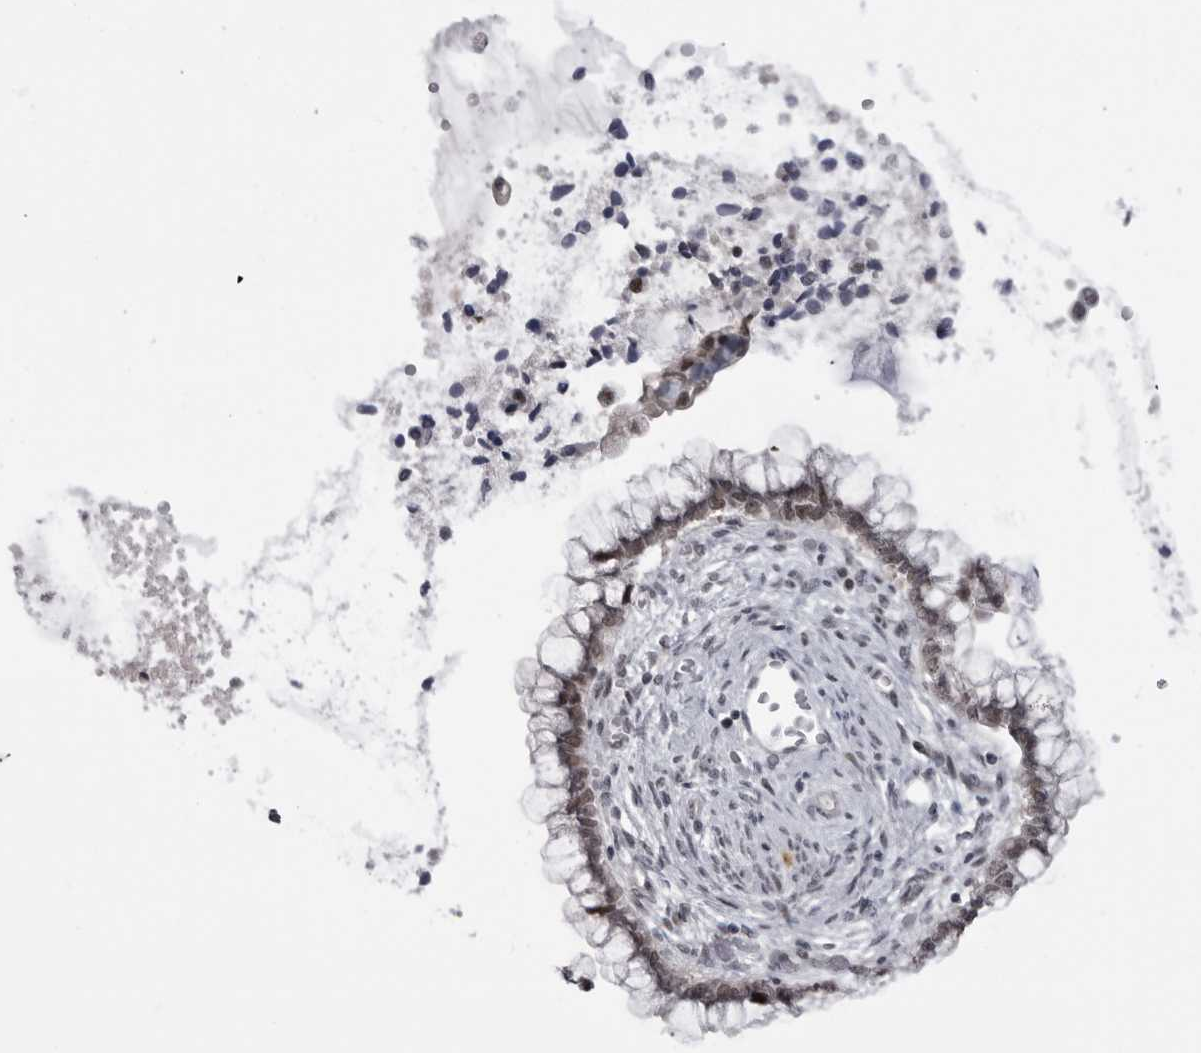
{"staining": {"intensity": "weak", "quantity": ">75%", "location": "nuclear"}, "tissue": "cervical cancer", "cell_type": "Tumor cells", "image_type": "cancer", "snomed": [{"axis": "morphology", "description": "Adenocarcinoma, NOS"}, {"axis": "topography", "description": "Cervix"}], "caption": "A high-resolution histopathology image shows IHC staining of adenocarcinoma (cervical), which shows weak nuclear expression in approximately >75% of tumor cells. Using DAB (3,3'-diaminobenzidine) (brown) and hematoxylin (blue) stains, captured at high magnification using brightfield microscopy.", "gene": "ALPK2", "patient": {"sex": "female", "age": 44}}